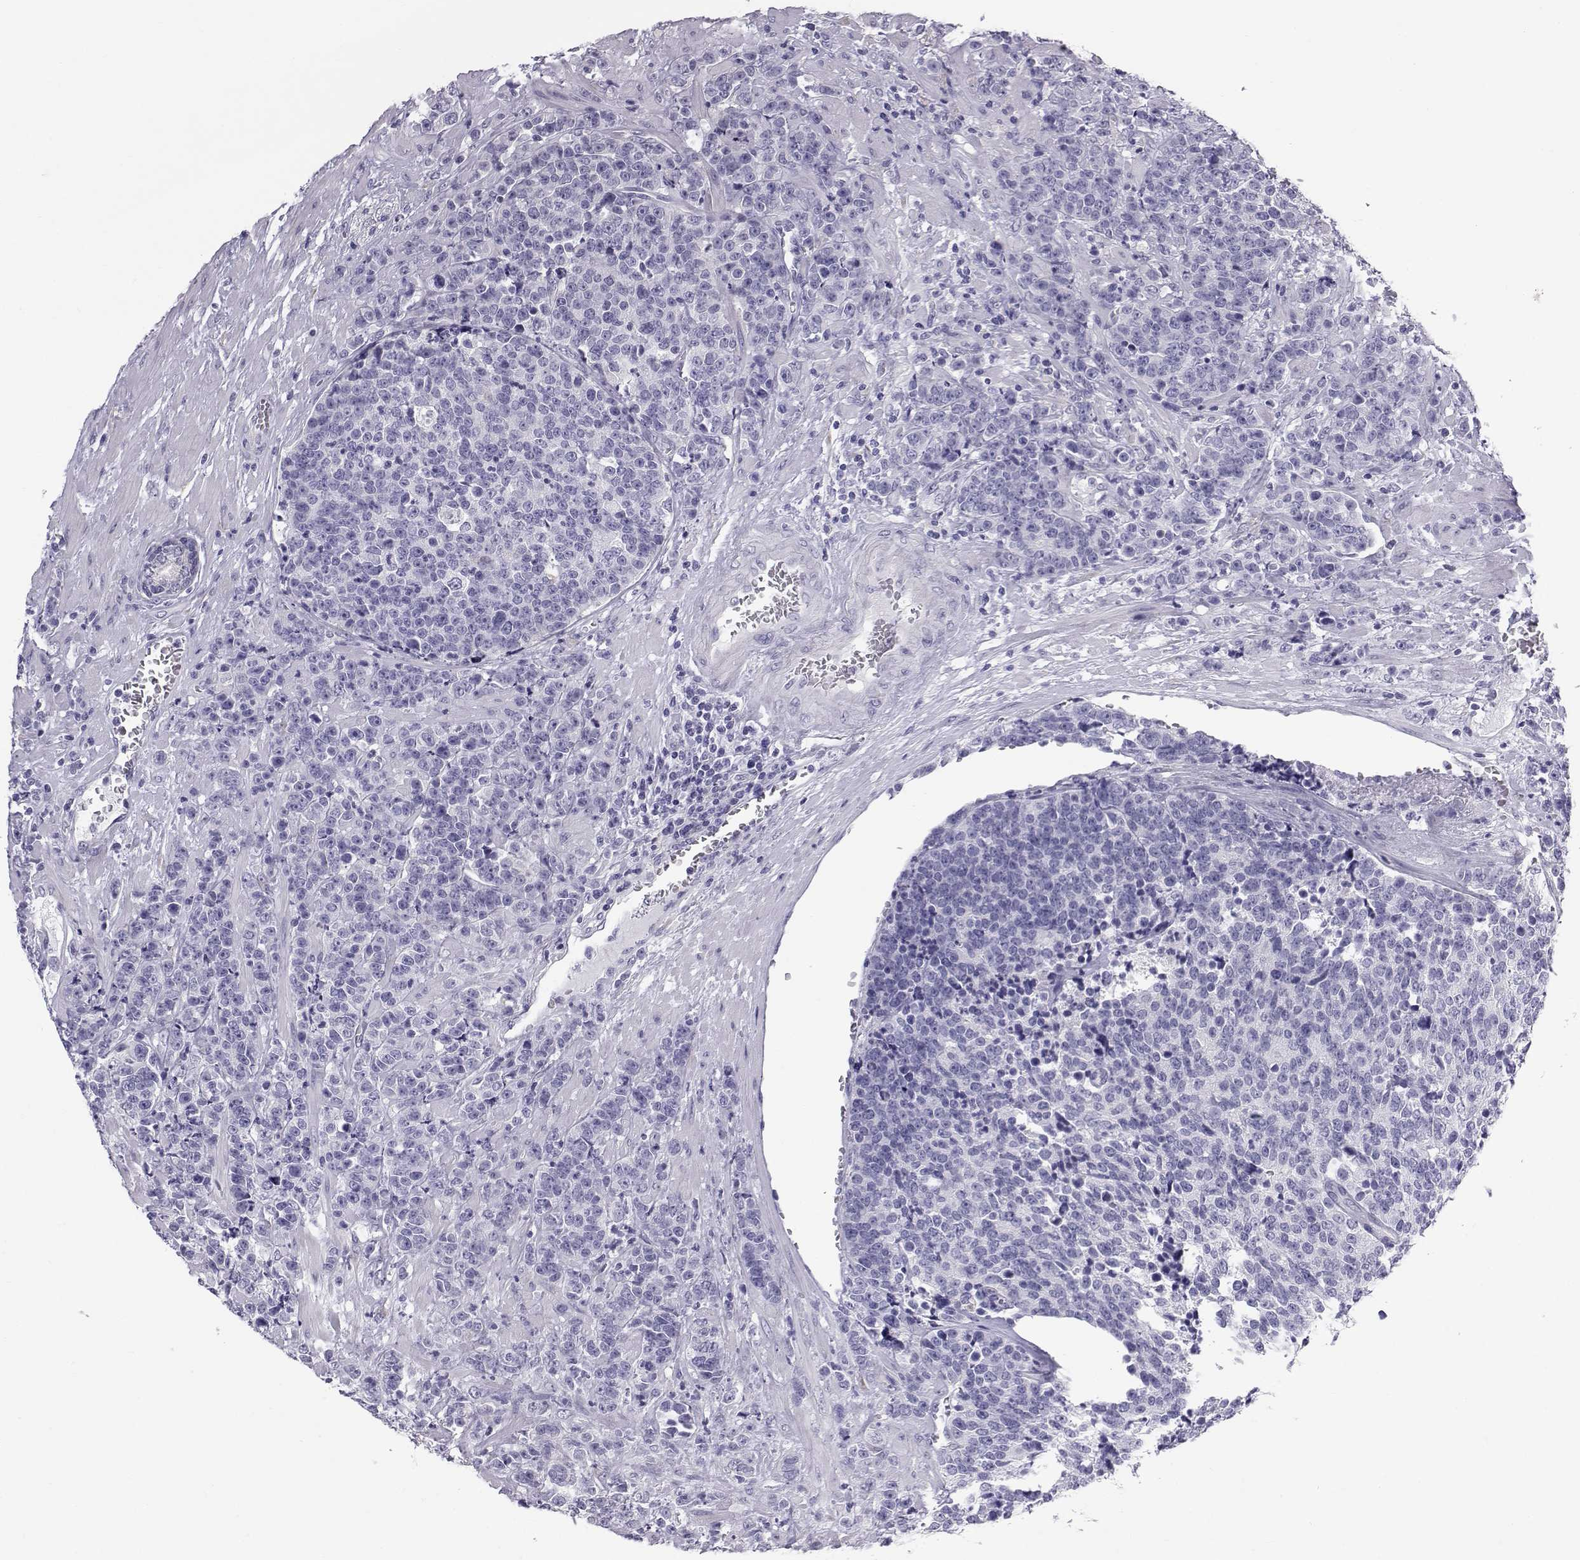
{"staining": {"intensity": "negative", "quantity": "none", "location": "none"}, "tissue": "prostate cancer", "cell_type": "Tumor cells", "image_type": "cancer", "snomed": [{"axis": "morphology", "description": "Adenocarcinoma, NOS"}, {"axis": "topography", "description": "Prostate"}], "caption": "A histopathology image of human prostate adenocarcinoma is negative for staining in tumor cells. (DAB (3,3'-diaminobenzidine) immunohistochemistry, high magnification).", "gene": "RNASE12", "patient": {"sex": "male", "age": 67}}